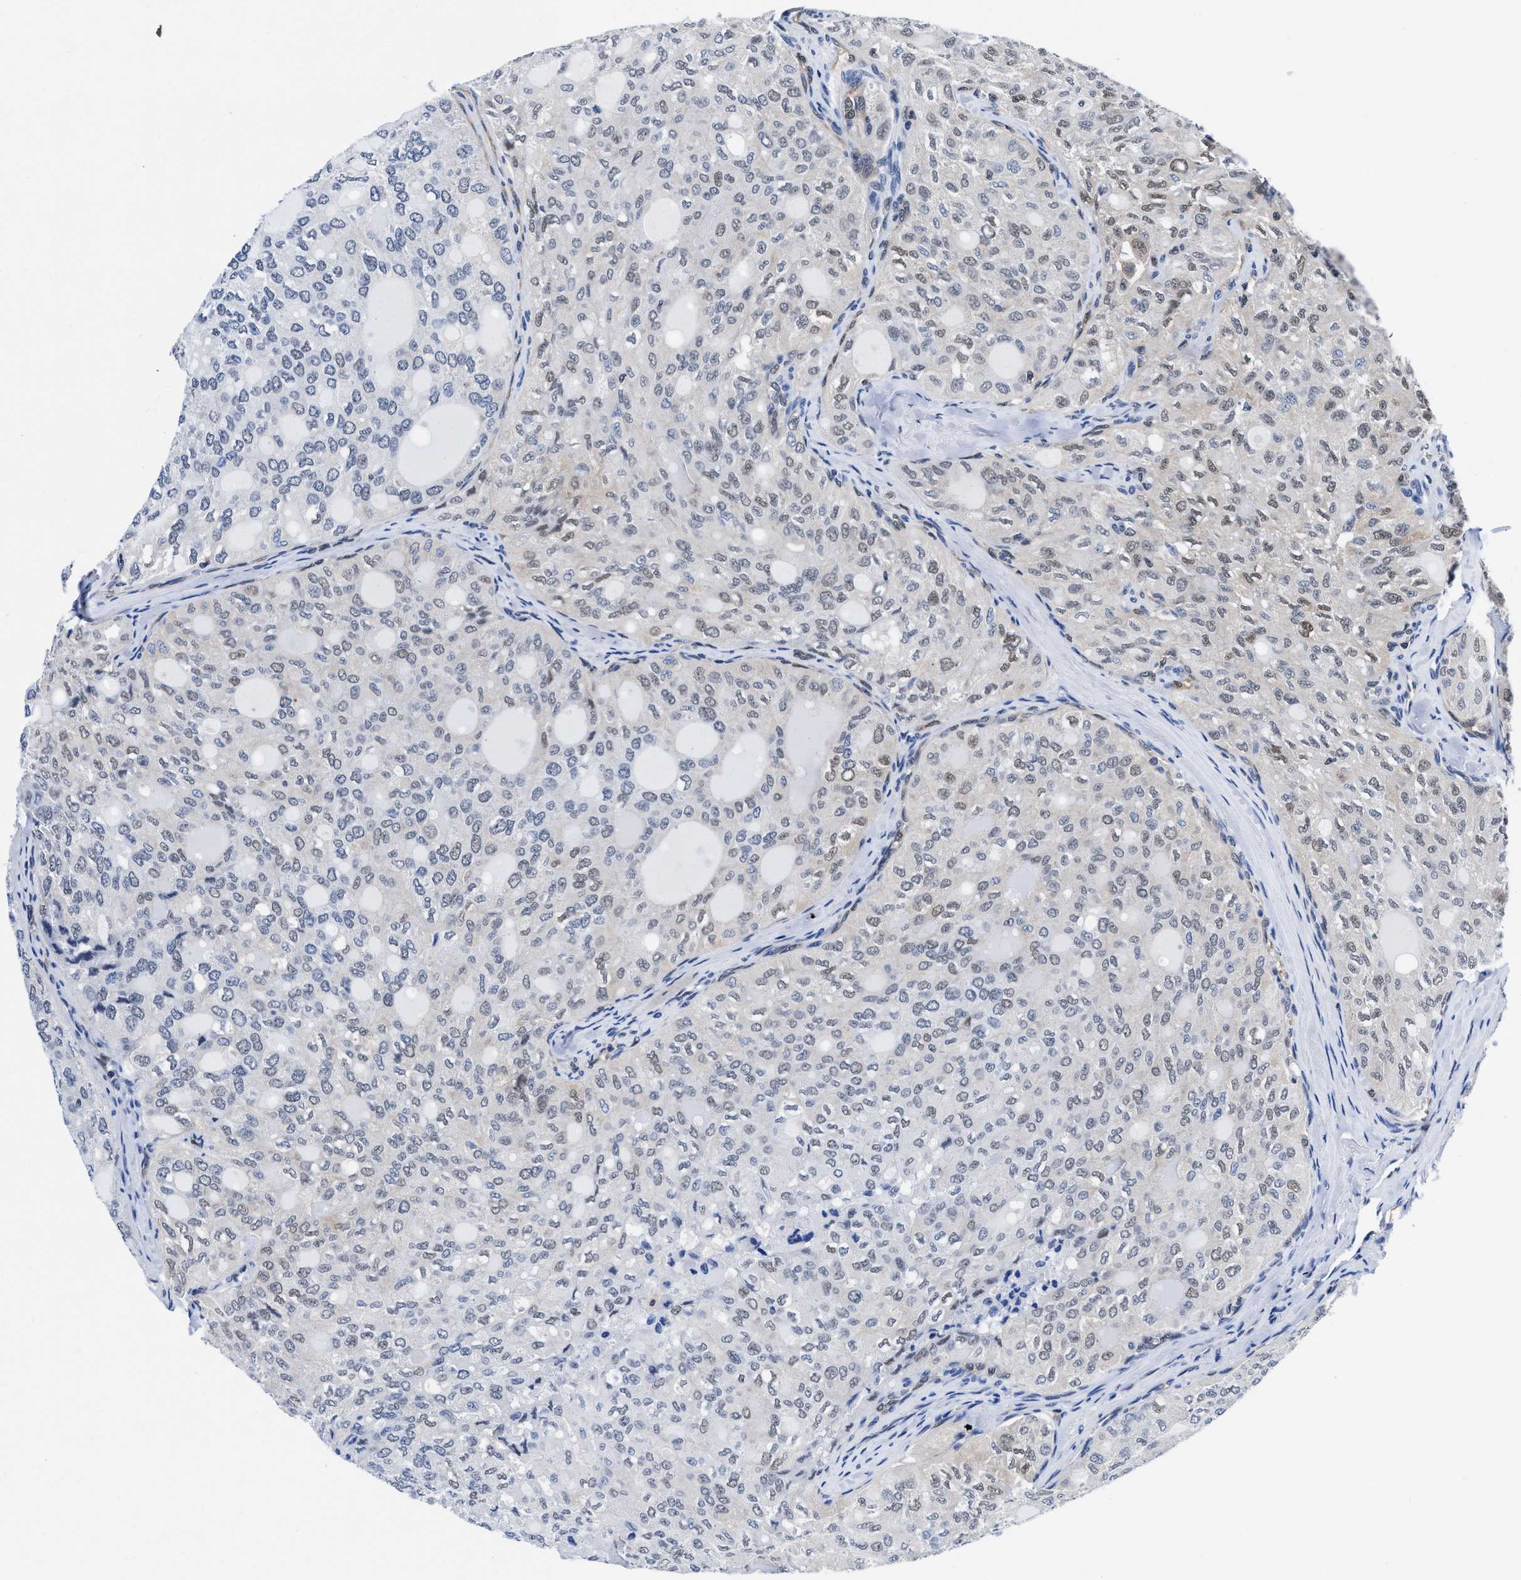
{"staining": {"intensity": "weak", "quantity": "25%-75%", "location": "nuclear"}, "tissue": "thyroid cancer", "cell_type": "Tumor cells", "image_type": "cancer", "snomed": [{"axis": "morphology", "description": "Follicular adenoma carcinoma, NOS"}, {"axis": "topography", "description": "Thyroid gland"}], "caption": "Protein staining demonstrates weak nuclear staining in approximately 25%-75% of tumor cells in follicular adenoma carcinoma (thyroid). (DAB (3,3'-diaminobenzidine) IHC with brightfield microscopy, high magnification).", "gene": "ACLY", "patient": {"sex": "male", "age": 75}}